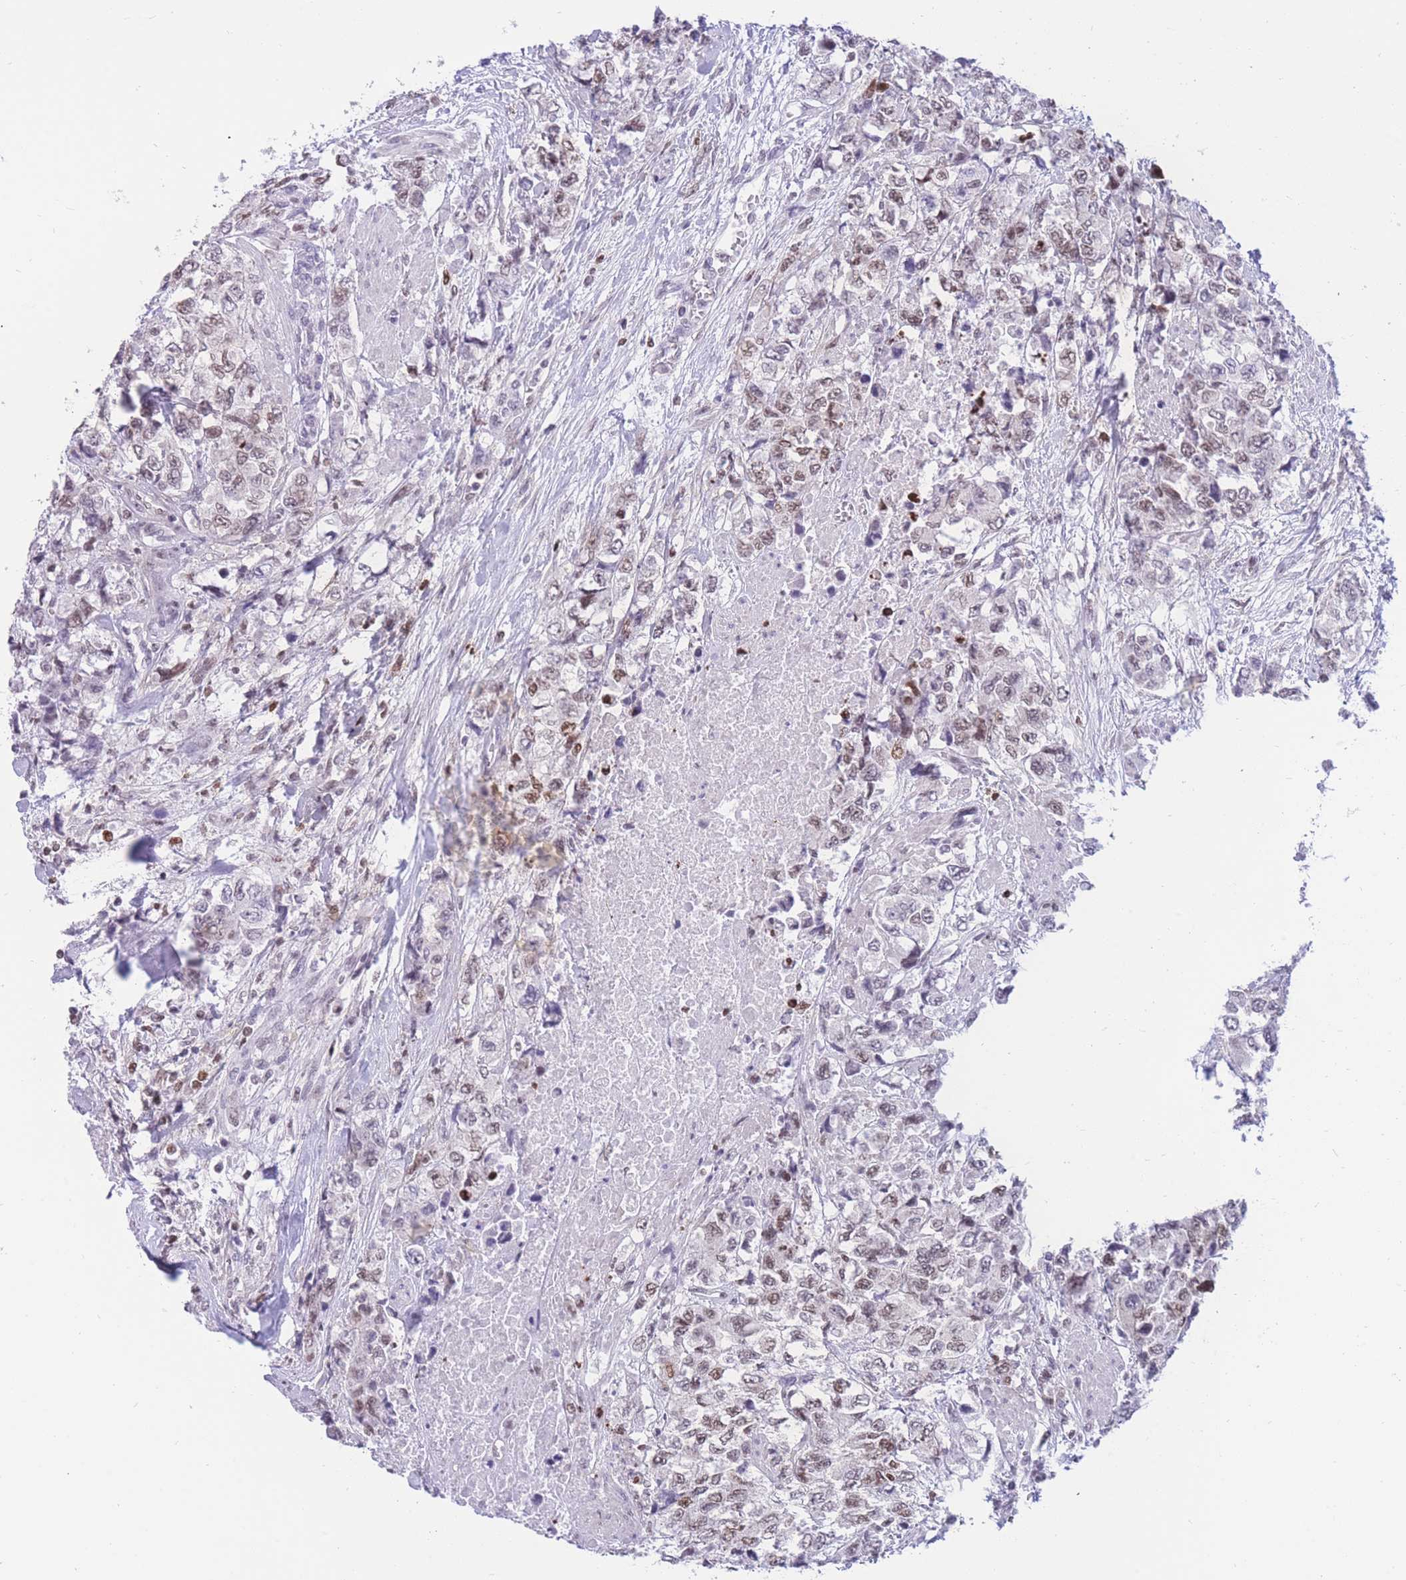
{"staining": {"intensity": "weak", "quantity": "25%-75%", "location": "nuclear"}, "tissue": "urothelial cancer", "cell_type": "Tumor cells", "image_type": "cancer", "snomed": [{"axis": "morphology", "description": "Urothelial carcinoma, High grade"}, {"axis": "topography", "description": "Urinary bladder"}], "caption": "Immunohistochemical staining of high-grade urothelial carcinoma reveals weak nuclear protein staining in about 25%-75% of tumor cells. The staining is performed using DAB brown chromogen to label protein expression. The nuclei are counter-stained blue using hematoxylin.", "gene": "HMGN1", "patient": {"sex": "female", "age": 78}}